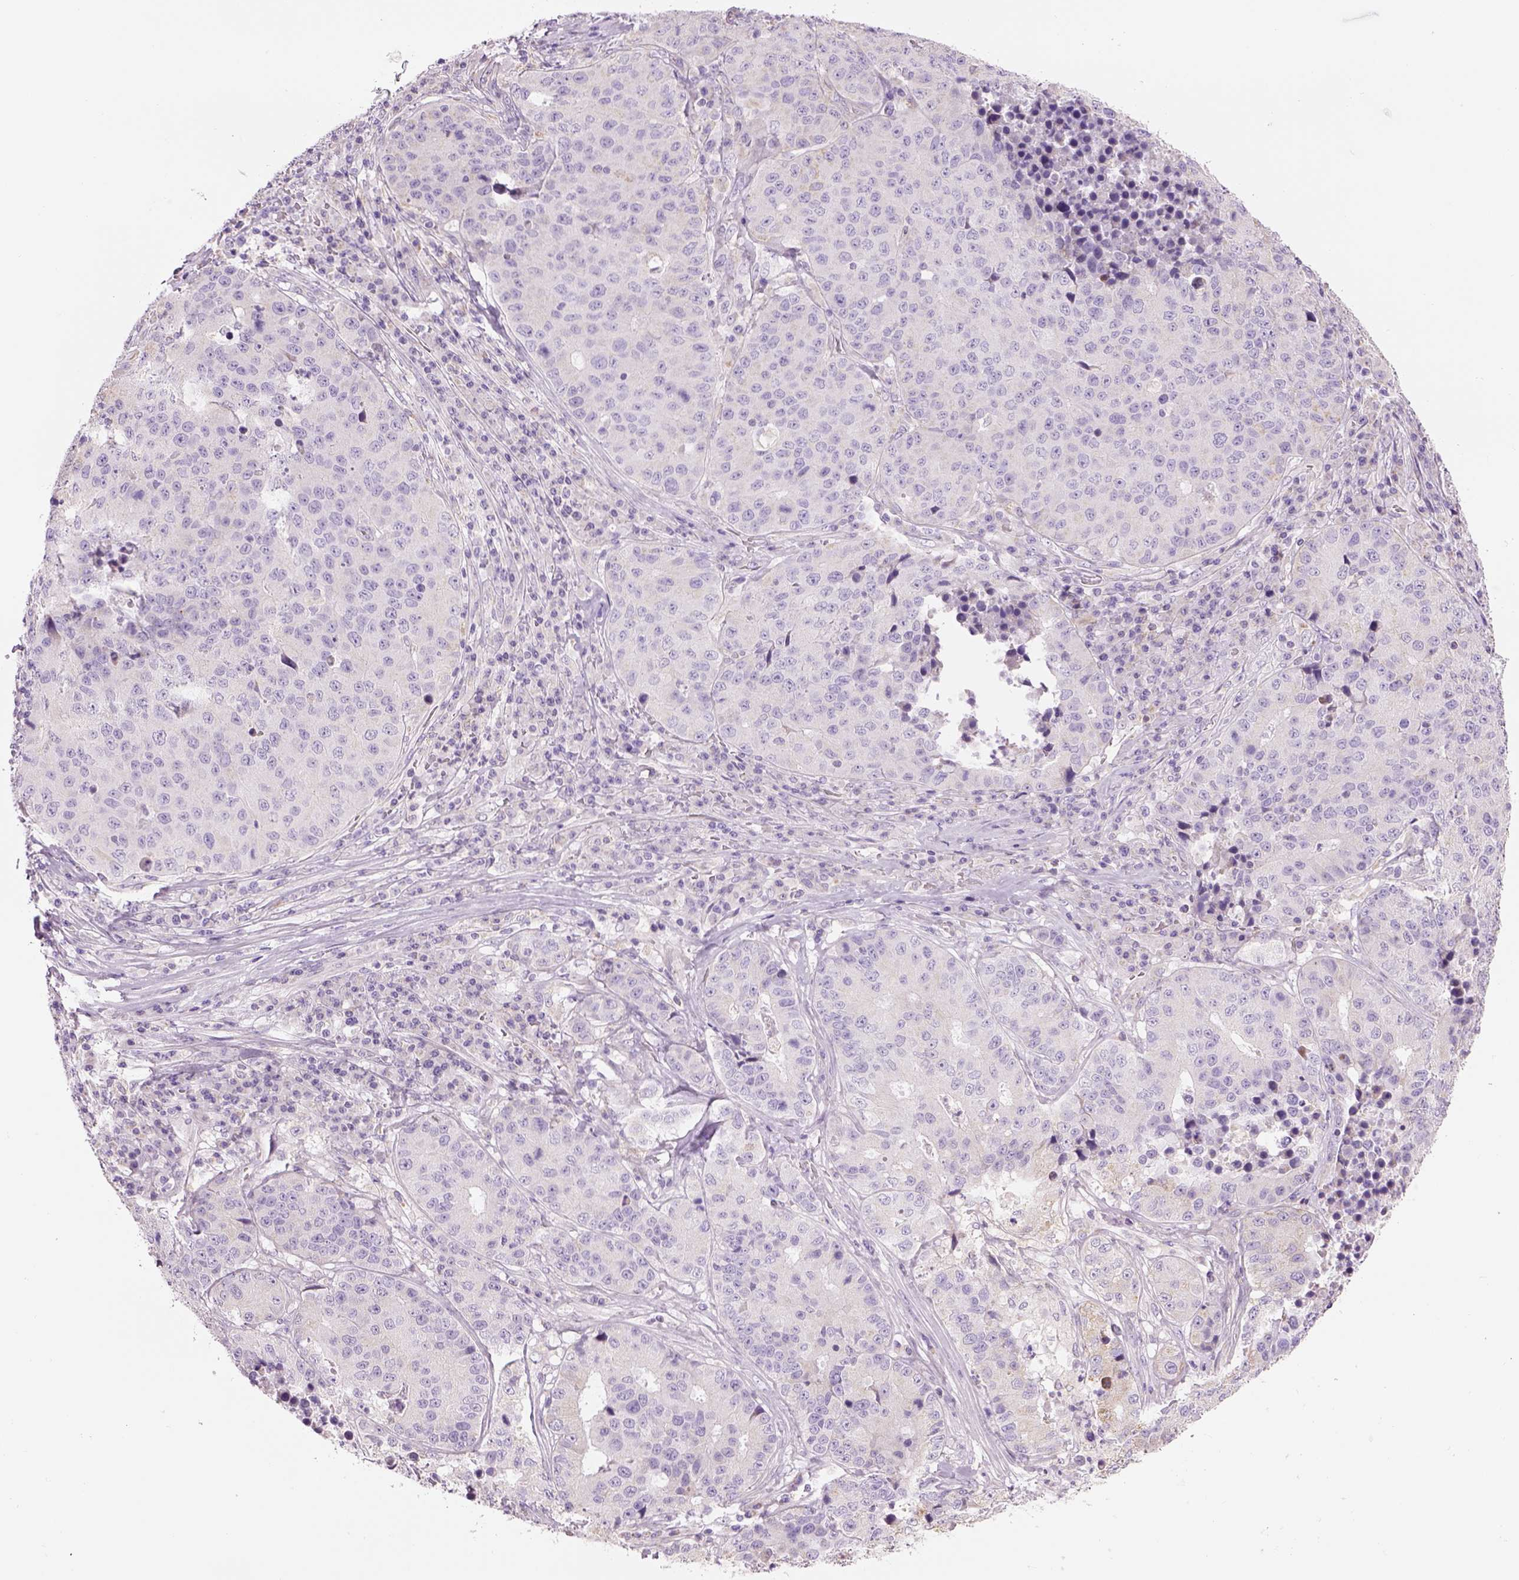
{"staining": {"intensity": "negative", "quantity": "none", "location": "none"}, "tissue": "stomach cancer", "cell_type": "Tumor cells", "image_type": "cancer", "snomed": [{"axis": "morphology", "description": "Adenocarcinoma, NOS"}, {"axis": "topography", "description": "Stomach"}], "caption": "Tumor cells are negative for brown protein staining in adenocarcinoma (stomach).", "gene": "IFT52", "patient": {"sex": "male", "age": 71}}